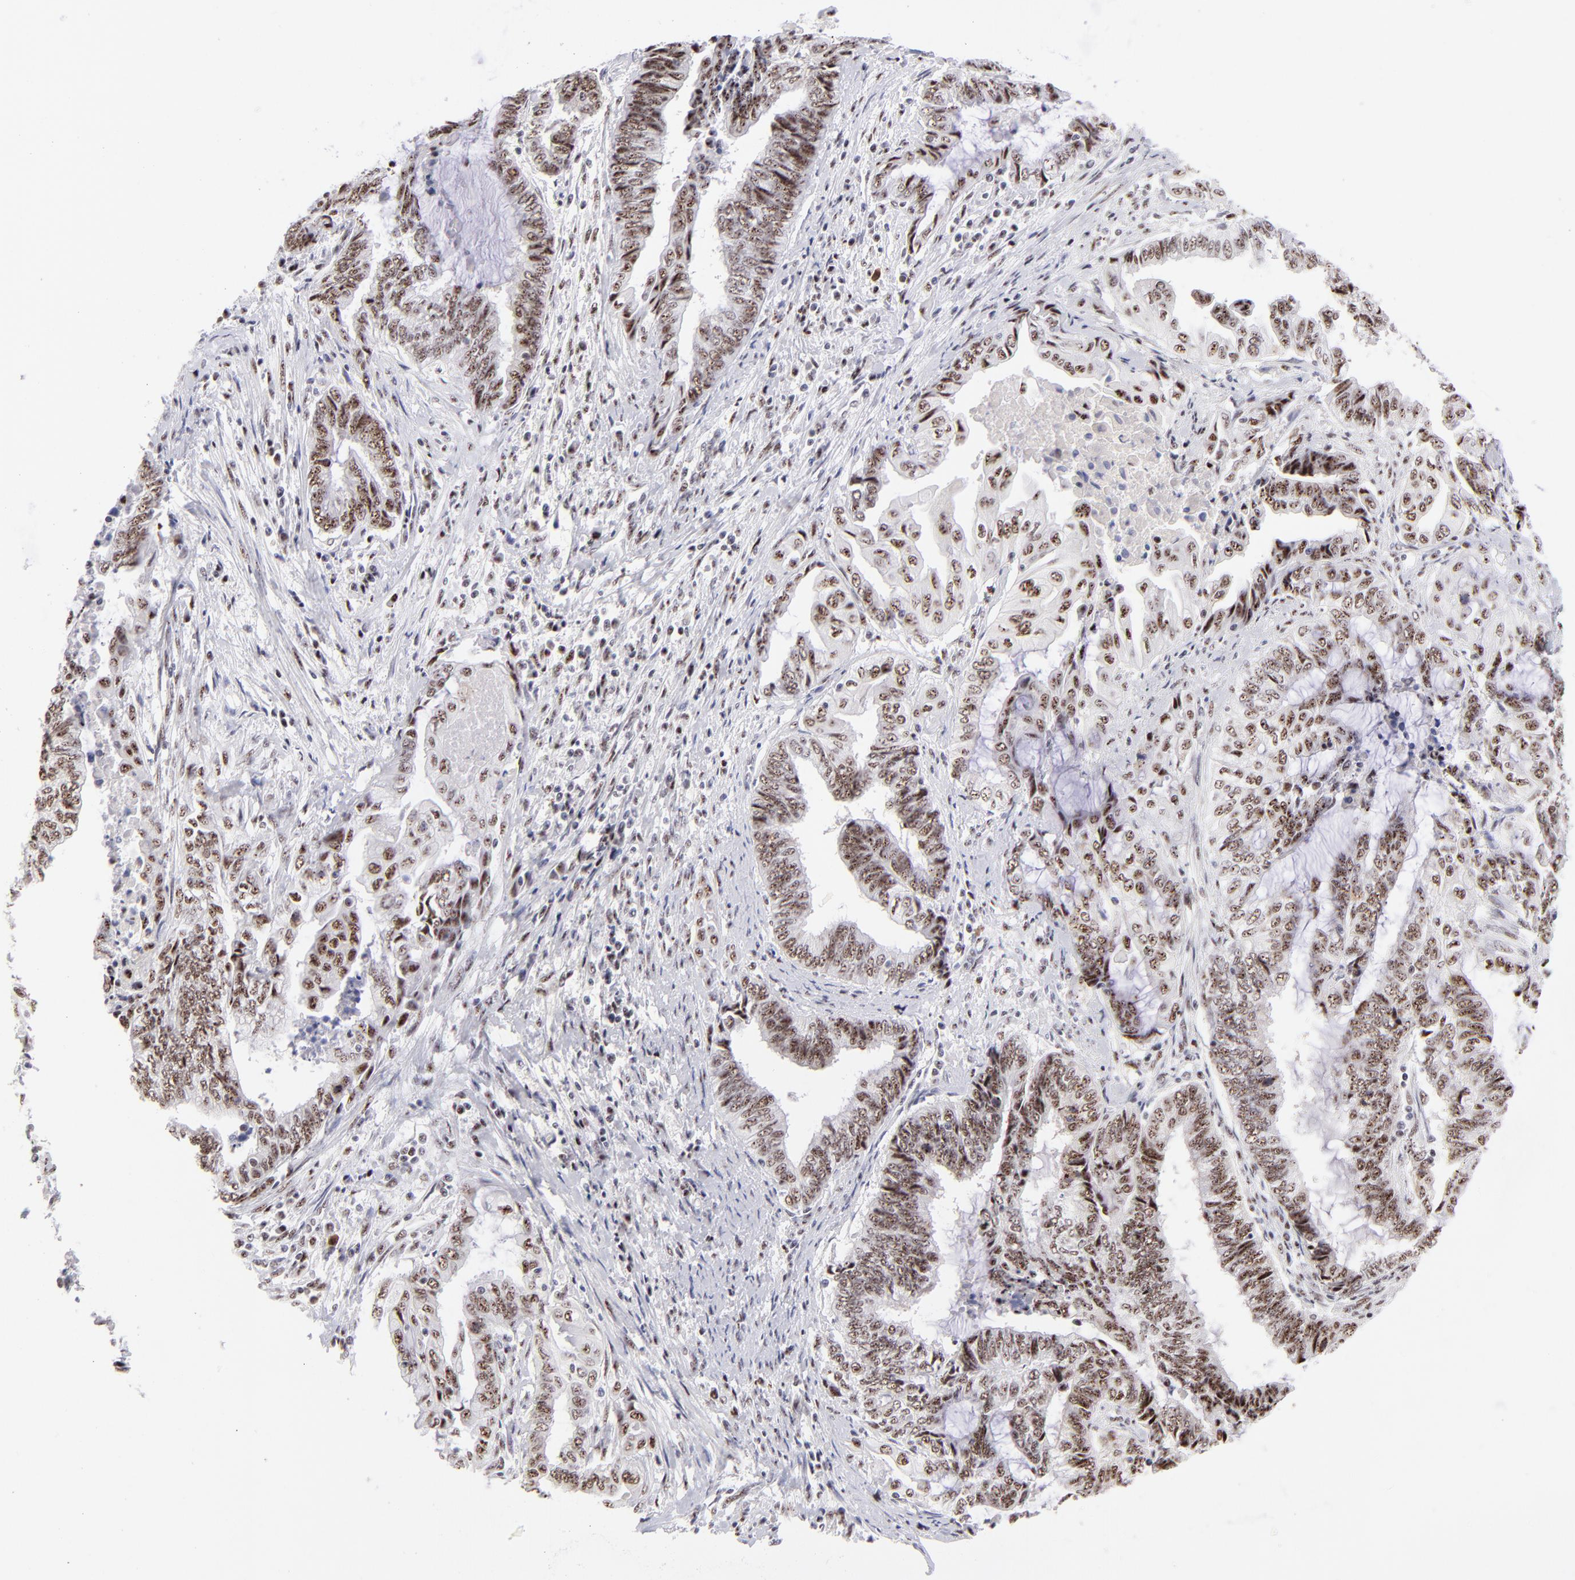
{"staining": {"intensity": "moderate", "quantity": ">75%", "location": "nuclear"}, "tissue": "endometrial cancer", "cell_type": "Tumor cells", "image_type": "cancer", "snomed": [{"axis": "morphology", "description": "Adenocarcinoma, NOS"}, {"axis": "topography", "description": "Uterus"}, {"axis": "topography", "description": "Endometrium"}], "caption": "This is a histology image of immunohistochemistry staining of endometrial cancer, which shows moderate staining in the nuclear of tumor cells.", "gene": "CDC25C", "patient": {"sex": "female", "age": 70}}